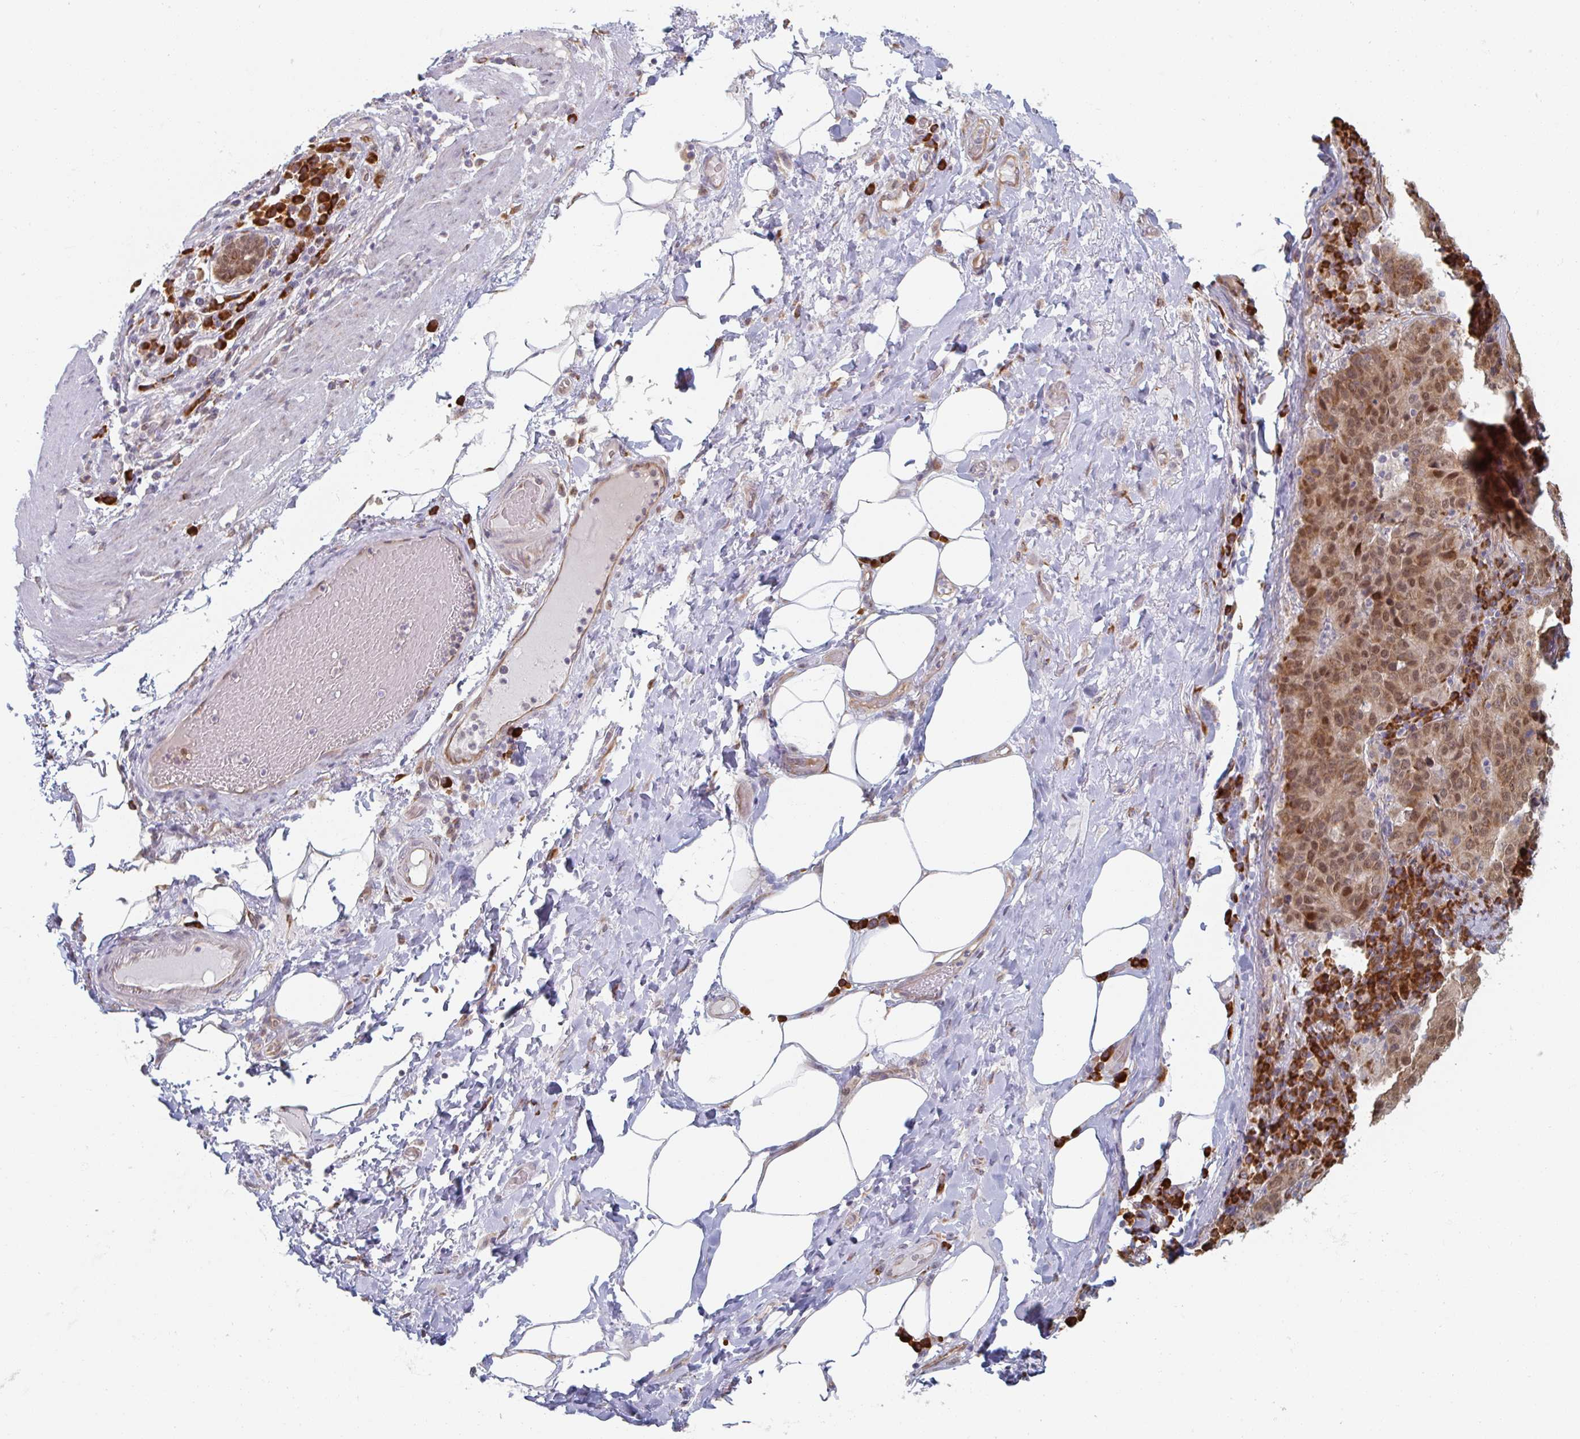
{"staining": {"intensity": "moderate", "quantity": ">75%", "location": "cytoplasmic/membranous,nuclear"}, "tissue": "stomach cancer", "cell_type": "Tumor cells", "image_type": "cancer", "snomed": [{"axis": "morphology", "description": "Adenocarcinoma, NOS"}, {"axis": "topography", "description": "Stomach"}], "caption": "Stomach cancer (adenocarcinoma) stained for a protein shows moderate cytoplasmic/membranous and nuclear positivity in tumor cells. Immunohistochemistry (ihc) stains the protein in brown and the nuclei are stained blue.", "gene": "TRAPPC10", "patient": {"sex": "male", "age": 71}}